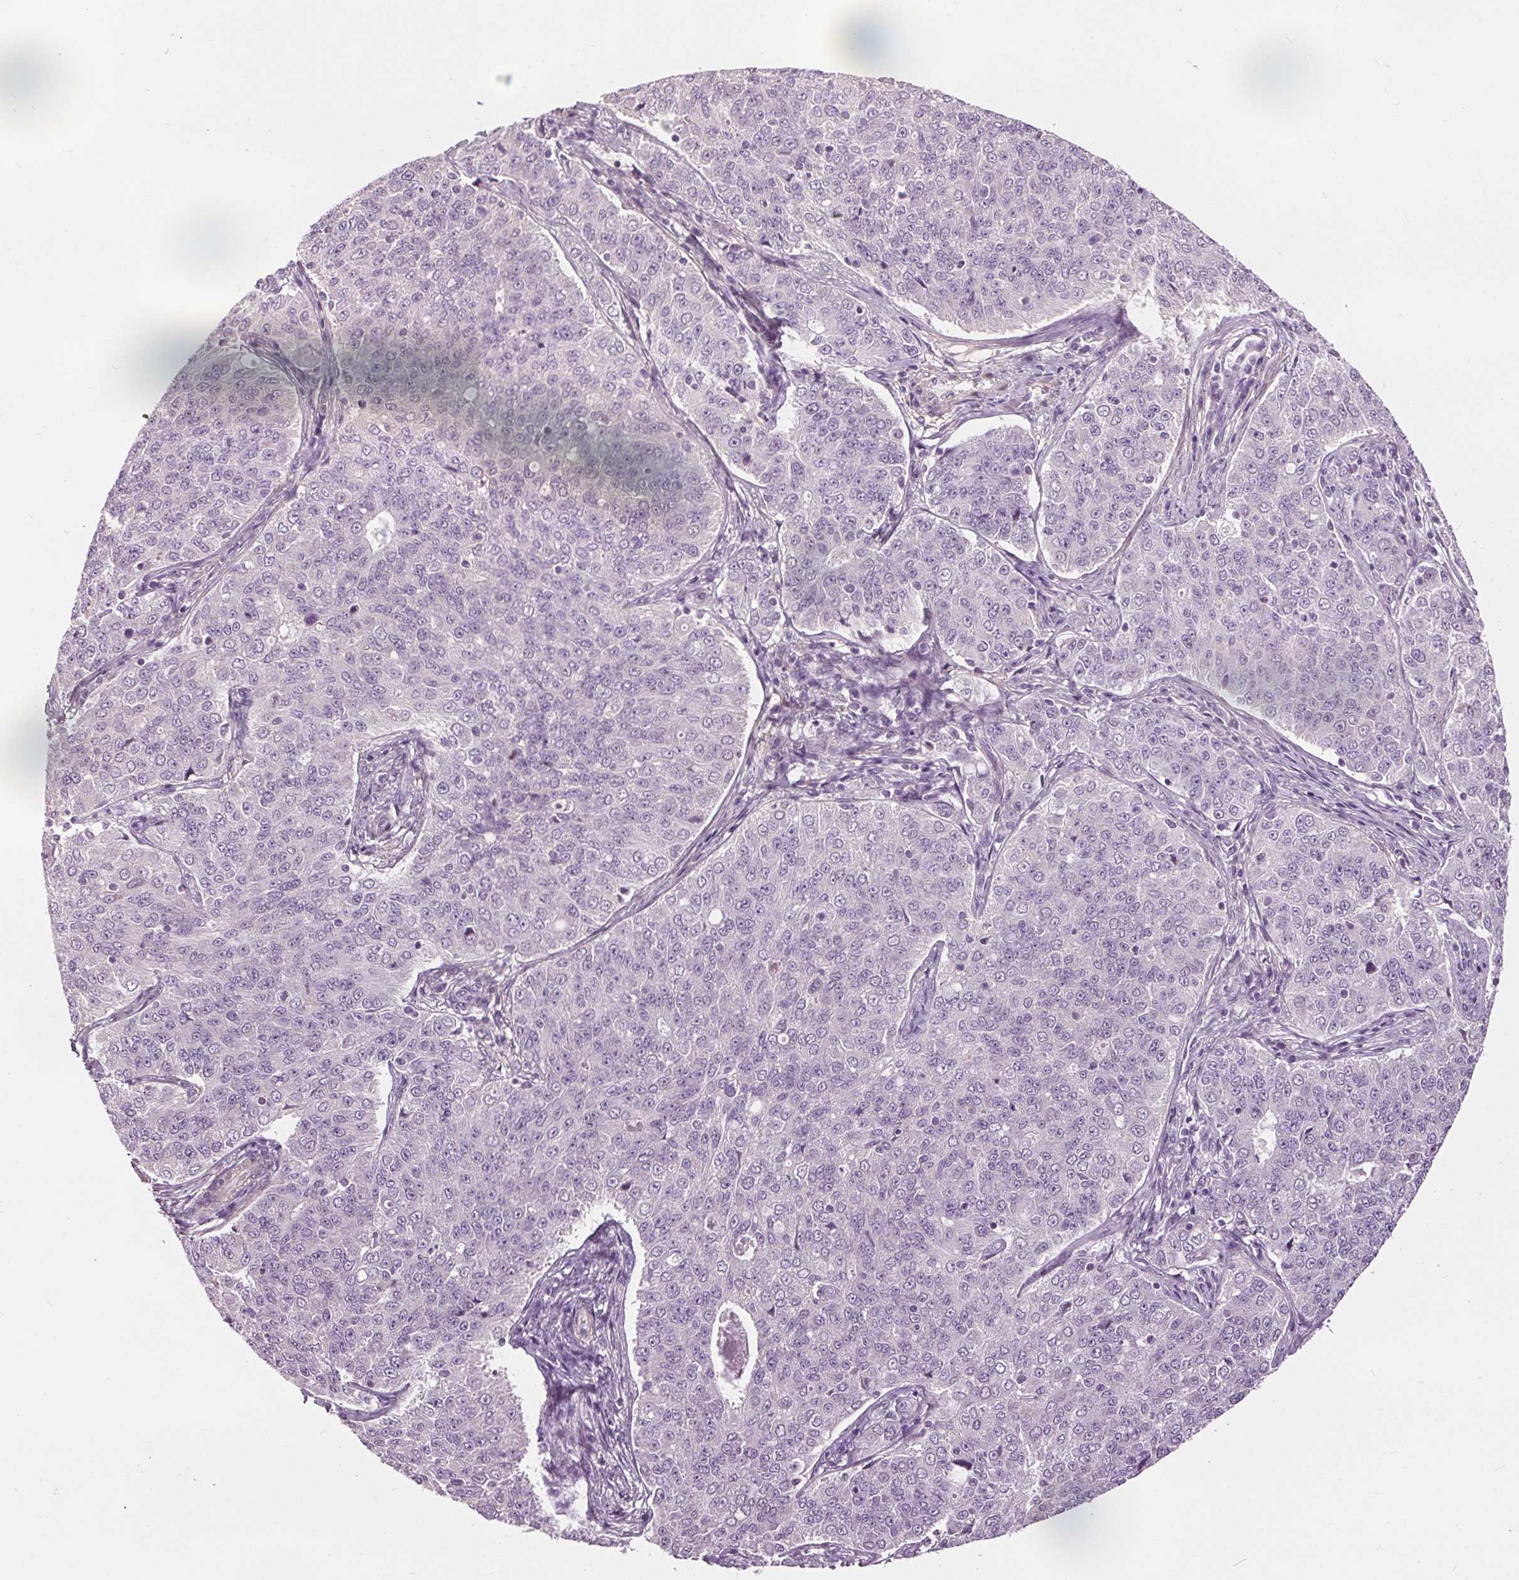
{"staining": {"intensity": "negative", "quantity": "none", "location": "none"}, "tissue": "endometrial cancer", "cell_type": "Tumor cells", "image_type": "cancer", "snomed": [{"axis": "morphology", "description": "Adenocarcinoma, NOS"}, {"axis": "topography", "description": "Endometrium"}], "caption": "A micrograph of human endometrial adenocarcinoma is negative for staining in tumor cells.", "gene": "RASA1", "patient": {"sex": "female", "age": 43}}